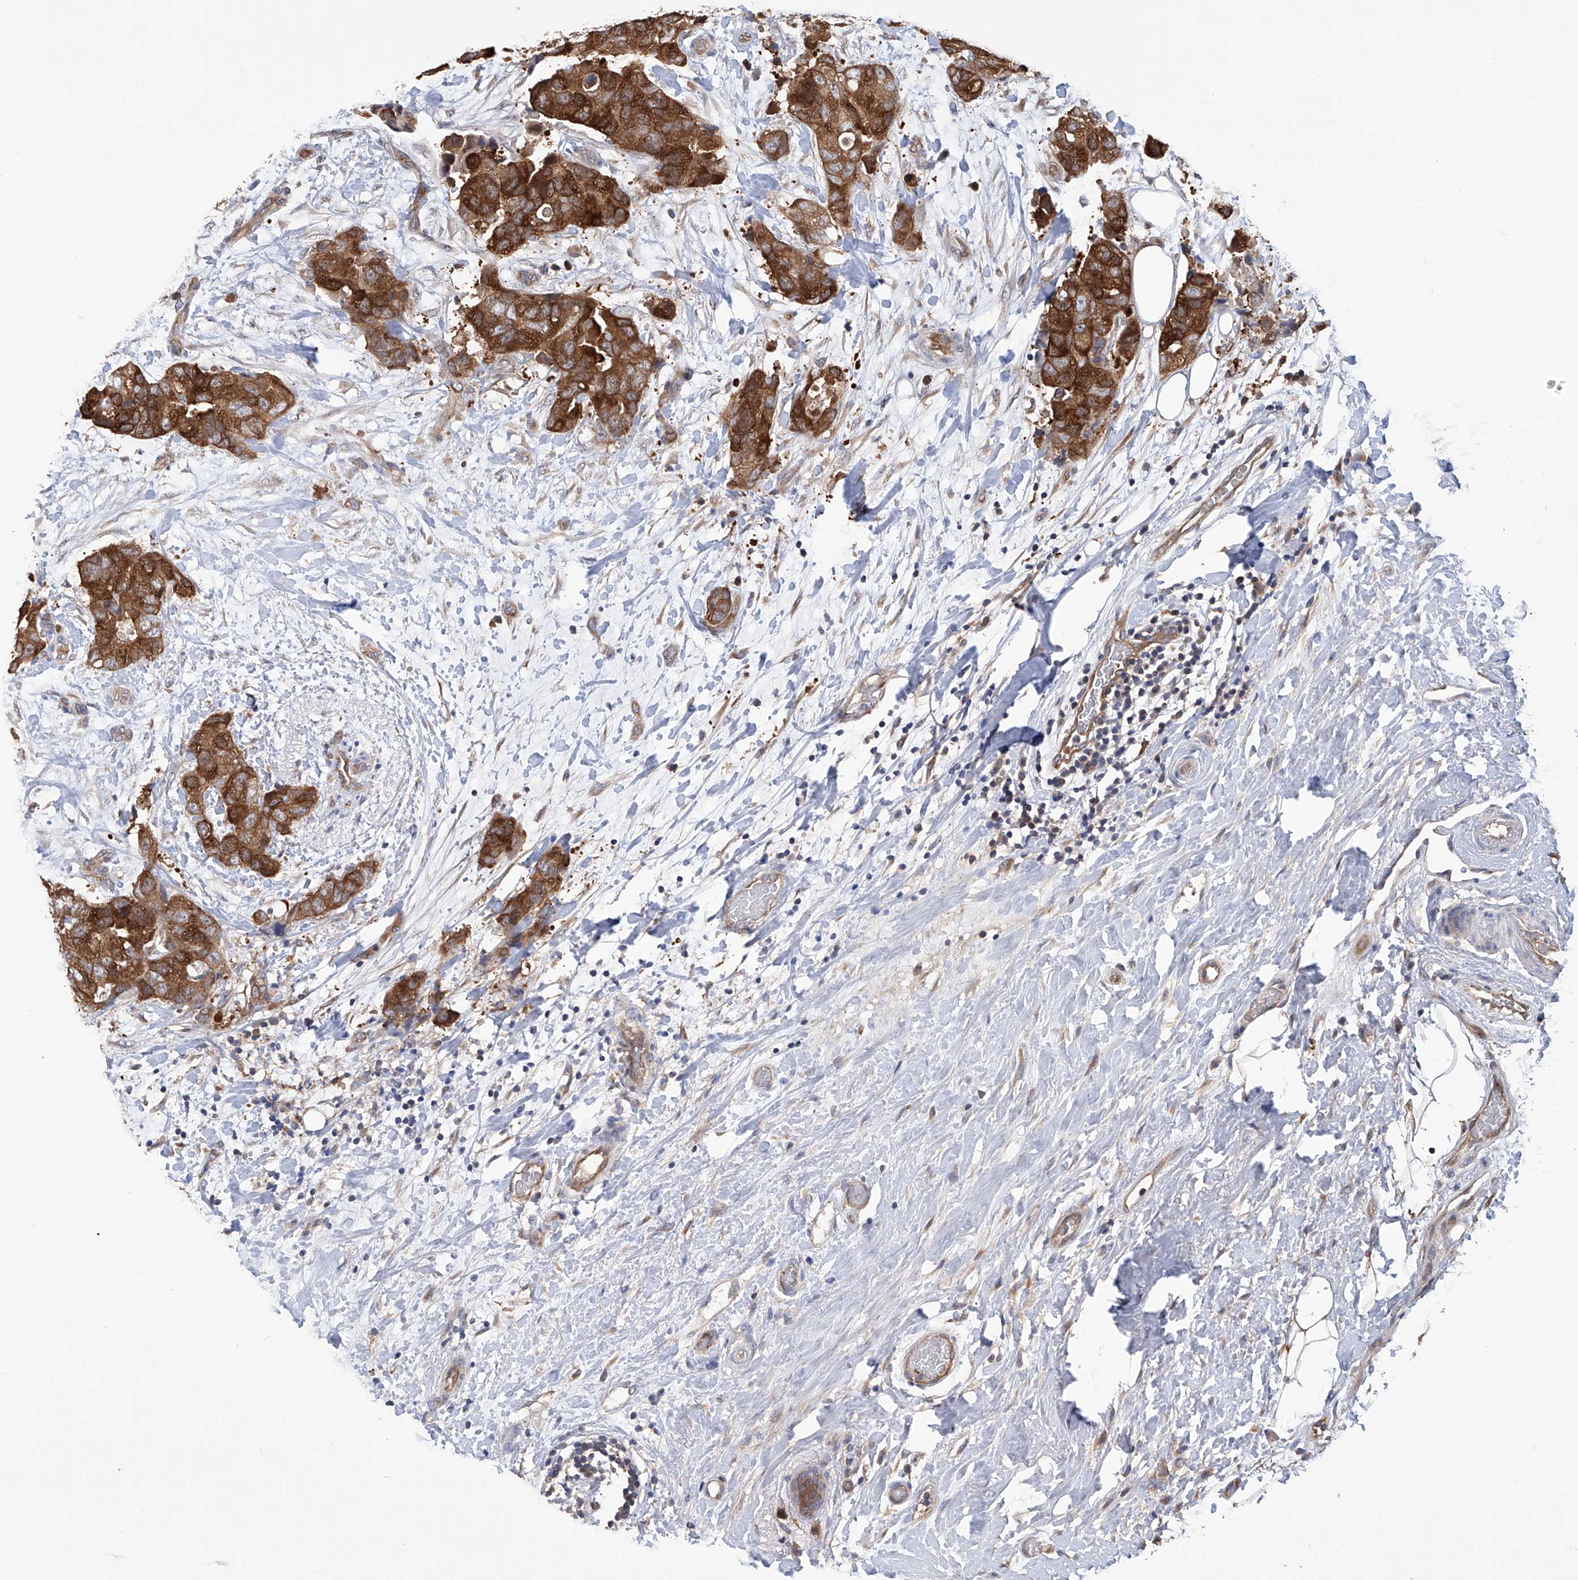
{"staining": {"intensity": "strong", "quantity": ">75%", "location": "cytoplasmic/membranous"}, "tissue": "breast cancer", "cell_type": "Tumor cells", "image_type": "cancer", "snomed": [{"axis": "morphology", "description": "Duct carcinoma"}, {"axis": "topography", "description": "Breast"}], "caption": "Immunohistochemical staining of human breast cancer (intraductal carcinoma) displays high levels of strong cytoplasmic/membranous protein staining in approximately >75% of tumor cells.", "gene": "NUDT17", "patient": {"sex": "female", "age": 62}}